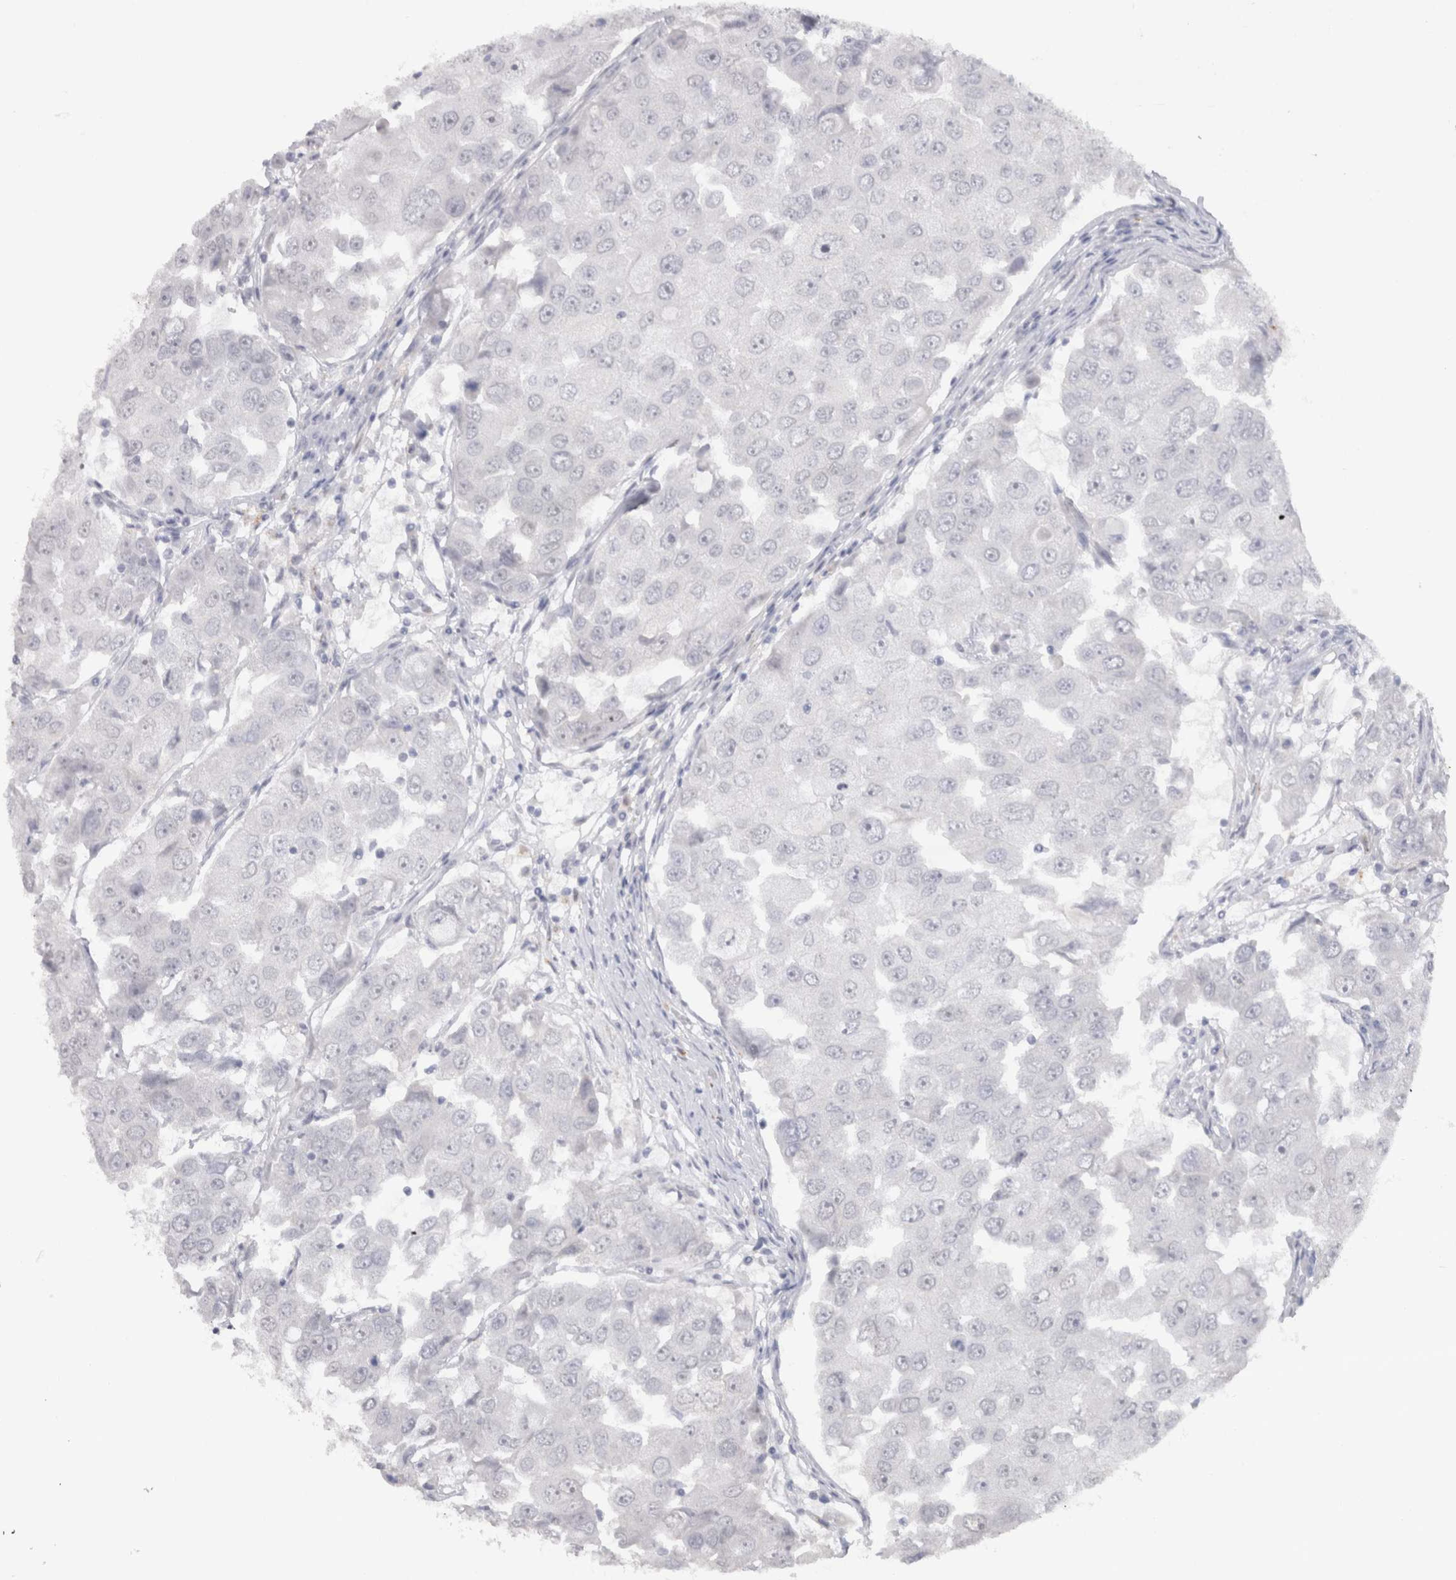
{"staining": {"intensity": "negative", "quantity": "none", "location": "none"}, "tissue": "breast cancer", "cell_type": "Tumor cells", "image_type": "cancer", "snomed": [{"axis": "morphology", "description": "Duct carcinoma"}, {"axis": "topography", "description": "Breast"}], "caption": "DAB (3,3'-diaminobenzidine) immunohistochemical staining of human breast intraductal carcinoma displays no significant staining in tumor cells. Brightfield microscopy of immunohistochemistry stained with DAB (3,3'-diaminobenzidine) (brown) and hematoxylin (blue), captured at high magnification.", "gene": "CDH17", "patient": {"sex": "female", "age": 27}}